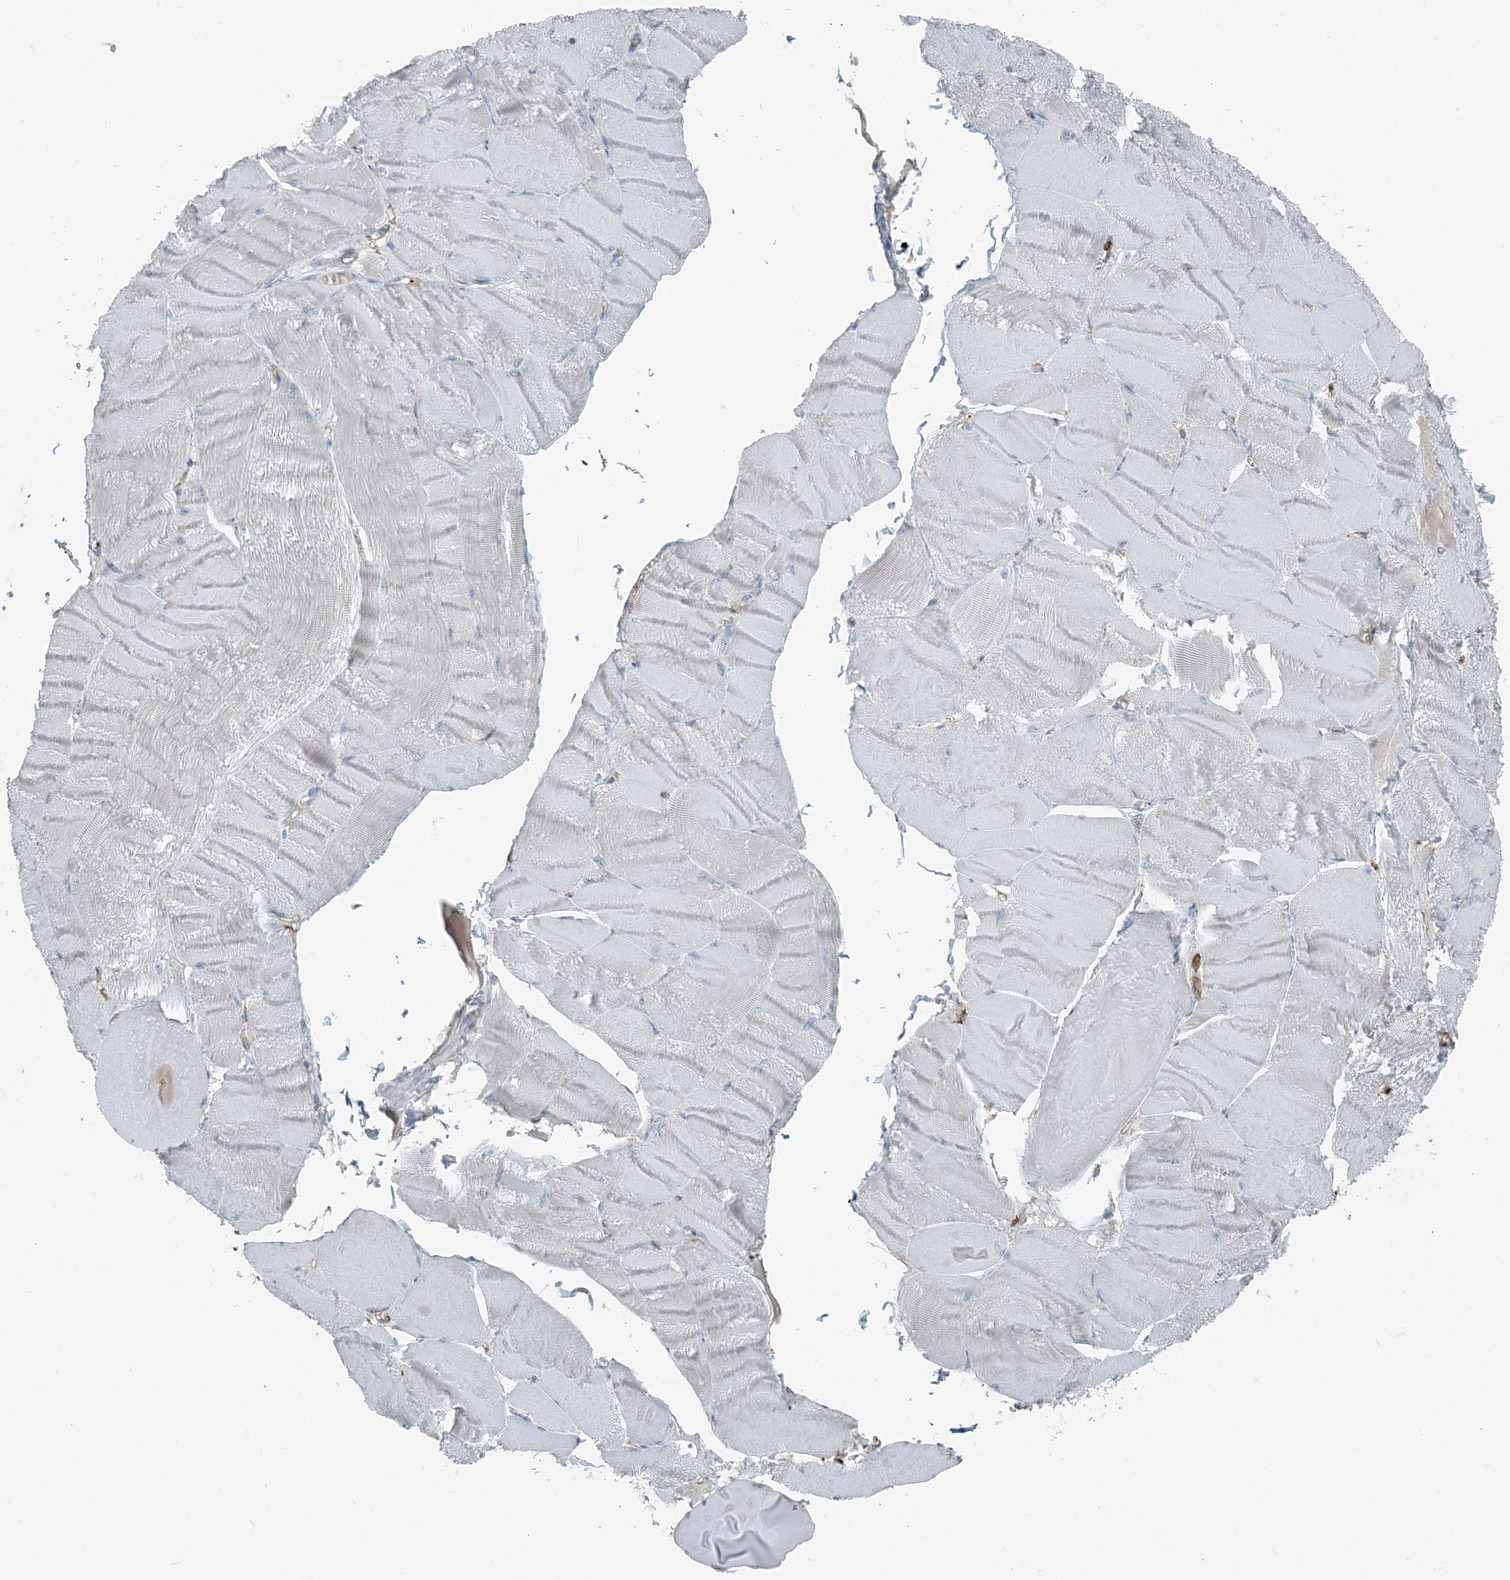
{"staining": {"intensity": "negative", "quantity": "none", "location": "none"}, "tissue": "skeletal muscle", "cell_type": "Myocytes", "image_type": "normal", "snomed": [{"axis": "morphology", "description": "Normal tissue, NOS"}, {"axis": "morphology", "description": "Basal cell carcinoma"}, {"axis": "topography", "description": "Skeletal muscle"}], "caption": "There is no significant expression in myocytes of skeletal muscle. (DAB (3,3'-diaminobenzidine) IHC, high magnification).", "gene": "APOBEC3C", "patient": {"sex": "female", "age": 64}}